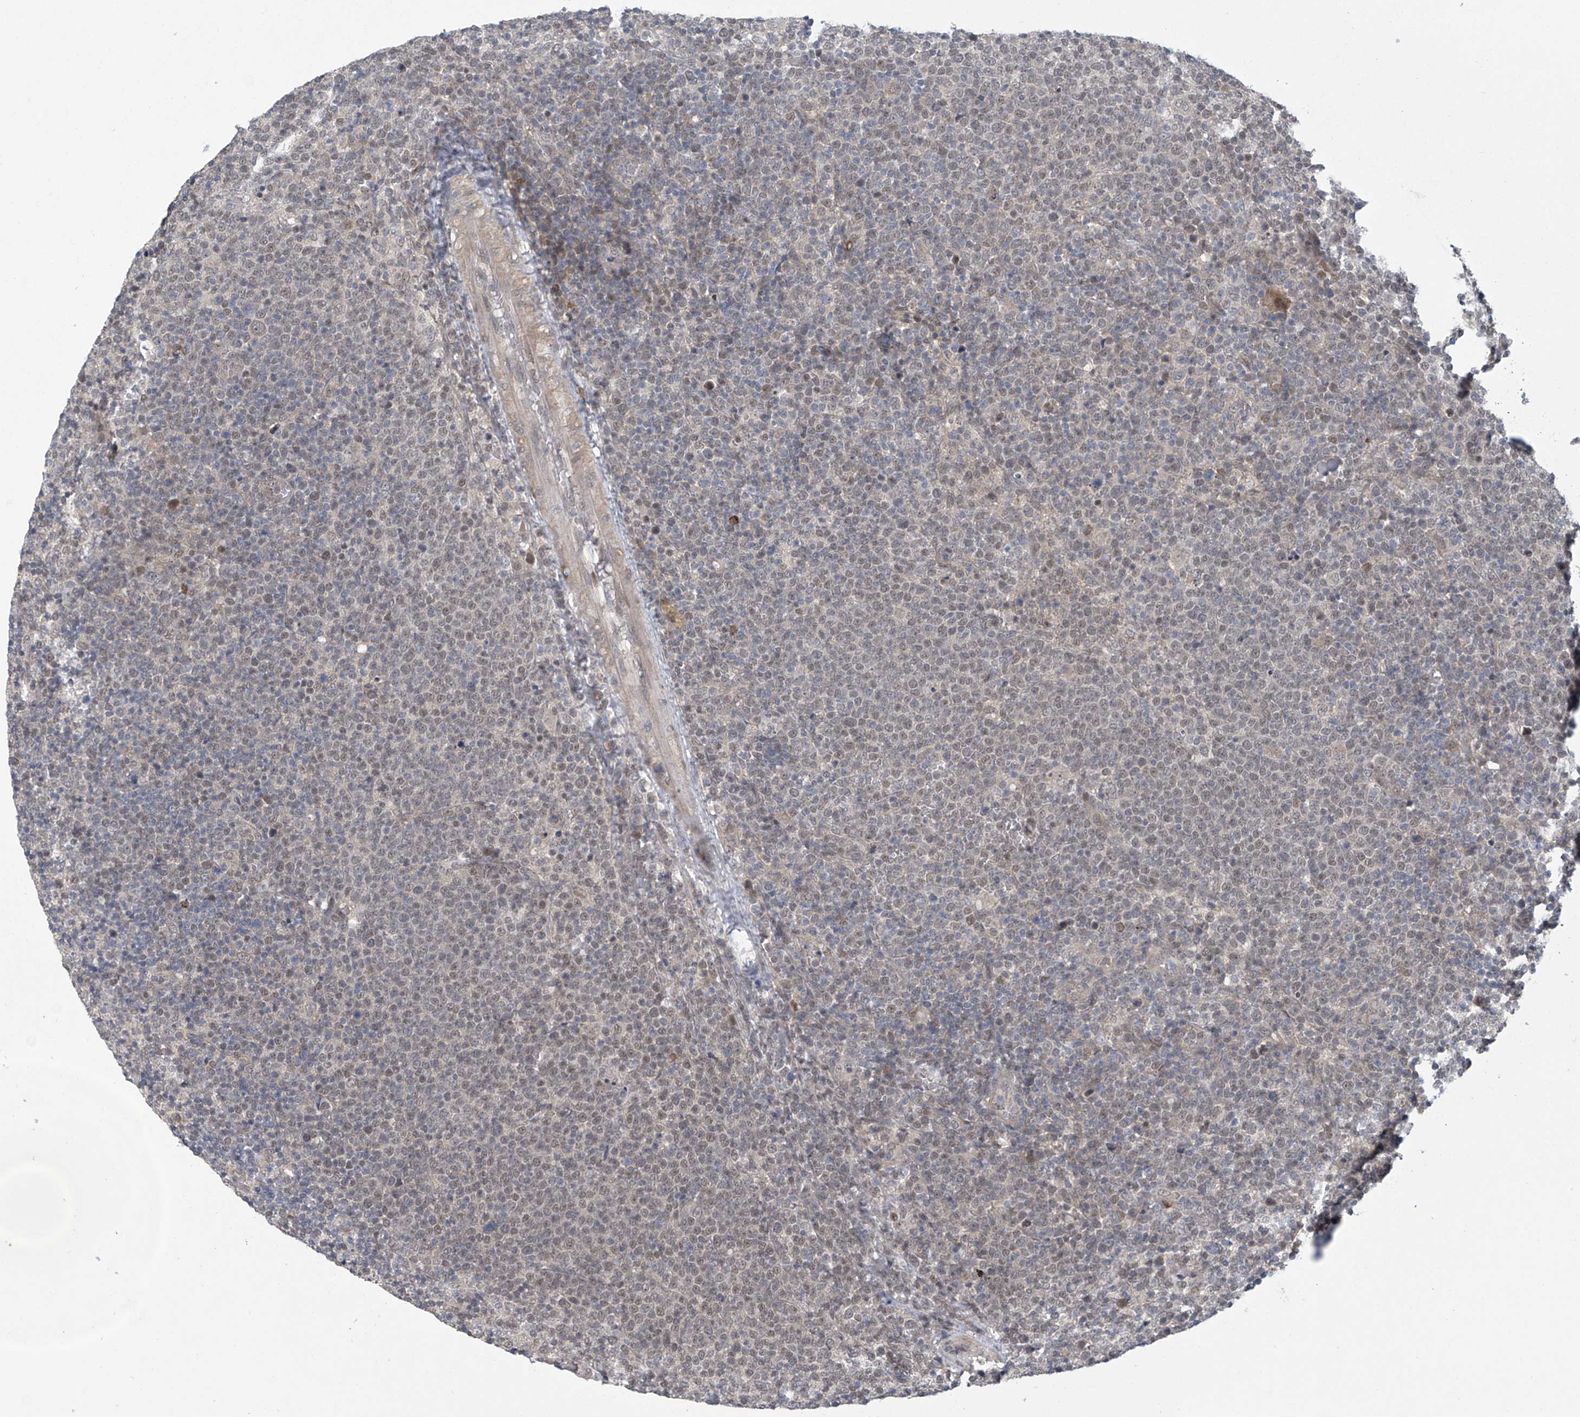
{"staining": {"intensity": "weak", "quantity": "25%-75%", "location": "nuclear"}, "tissue": "lymphoma", "cell_type": "Tumor cells", "image_type": "cancer", "snomed": [{"axis": "morphology", "description": "Malignant lymphoma, non-Hodgkin's type, High grade"}, {"axis": "topography", "description": "Lymph node"}], "caption": "IHC of human lymphoma reveals low levels of weak nuclear staining in about 25%-75% of tumor cells.", "gene": "ABHD13", "patient": {"sex": "male", "age": 61}}